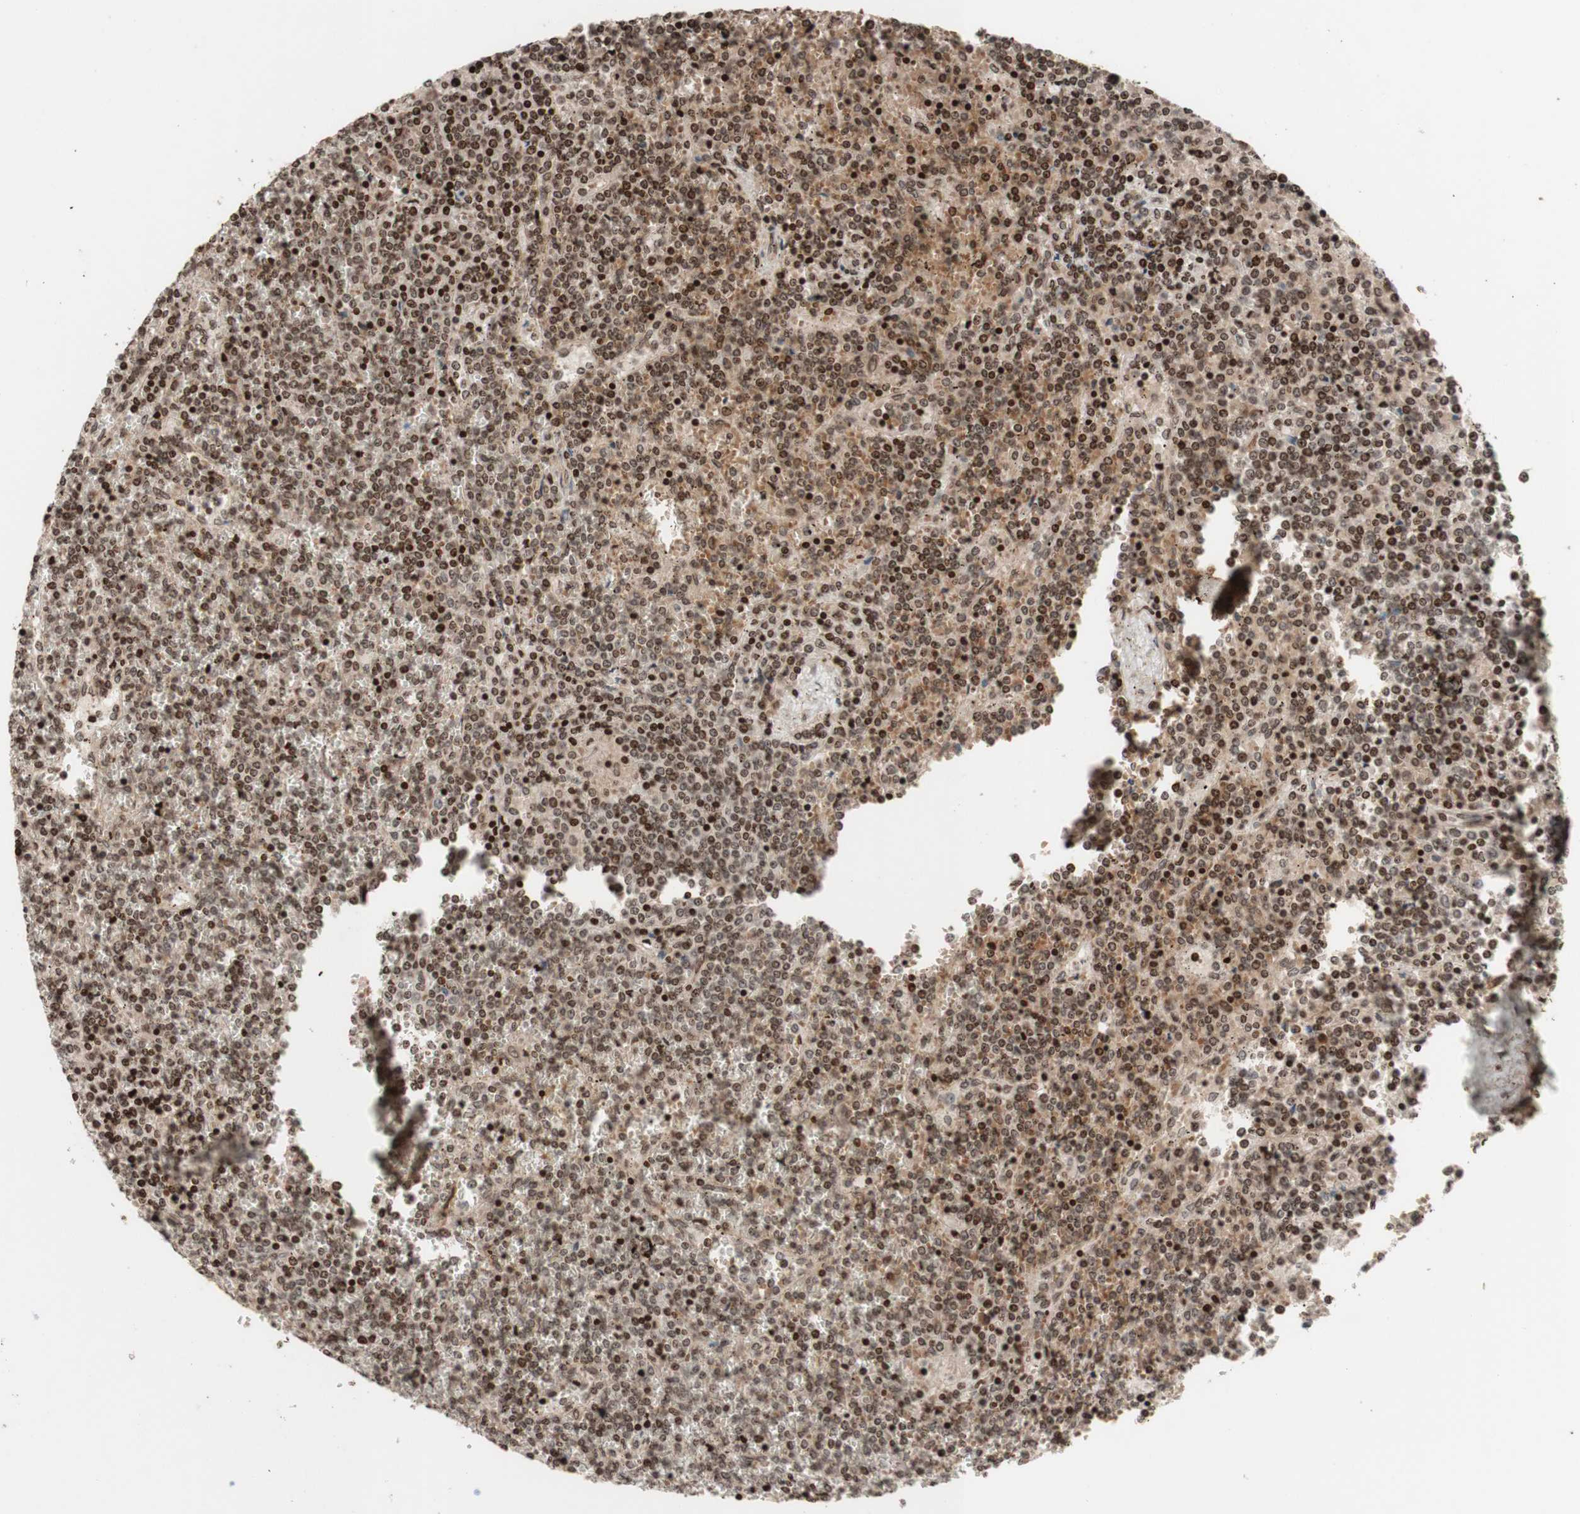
{"staining": {"intensity": "strong", "quantity": "25%-75%", "location": "cytoplasmic/membranous,nuclear"}, "tissue": "lymphoma", "cell_type": "Tumor cells", "image_type": "cancer", "snomed": [{"axis": "morphology", "description": "Malignant lymphoma, non-Hodgkin's type, Low grade"}, {"axis": "topography", "description": "Spleen"}], "caption": "This is a photomicrograph of immunohistochemistry (IHC) staining of low-grade malignant lymphoma, non-Hodgkin's type, which shows strong positivity in the cytoplasmic/membranous and nuclear of tumor cells.", "gene": "POLA1", "patient": {"sex": "female", "age": 19}}